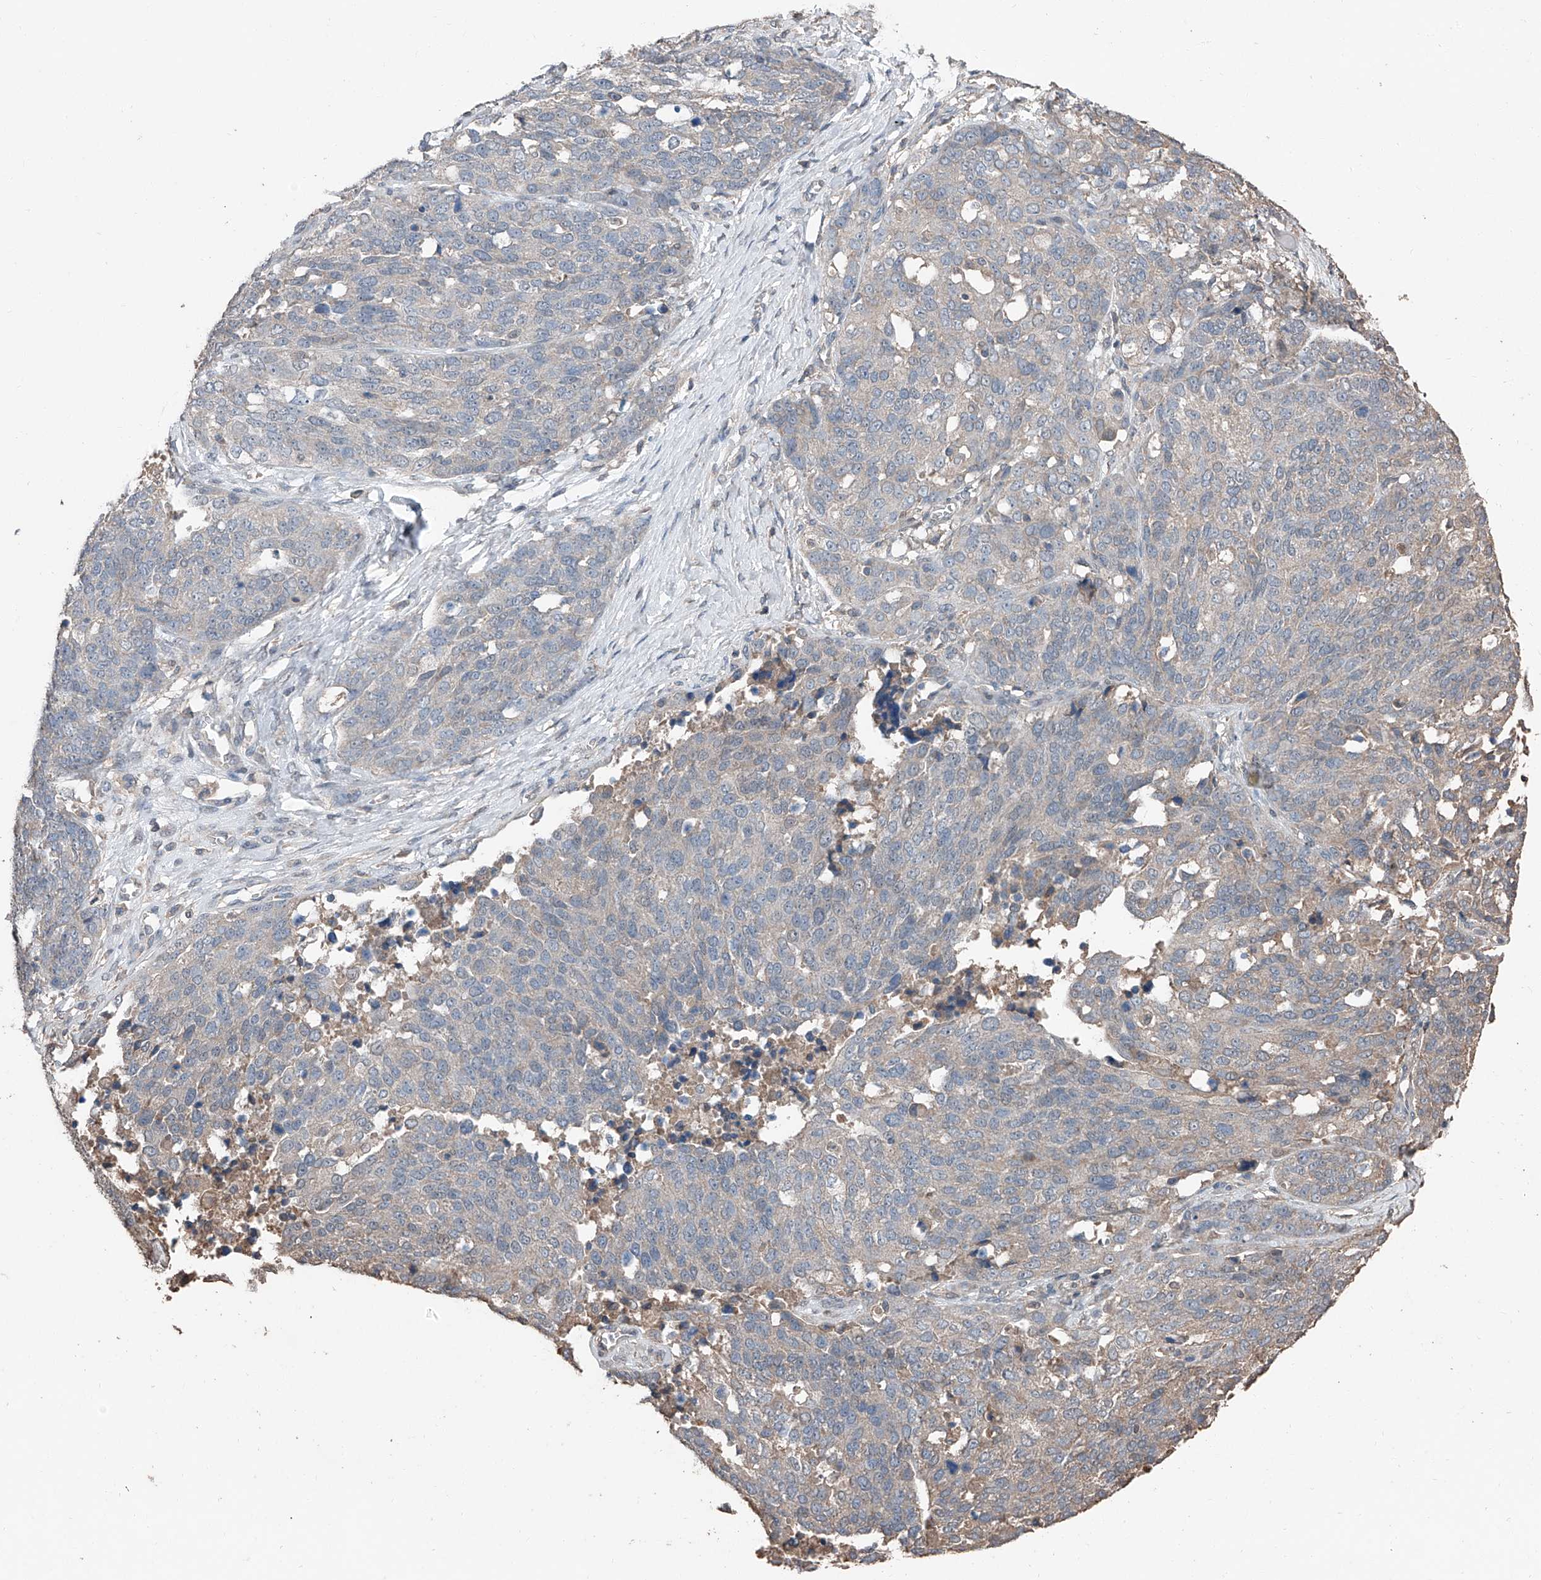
{"staining": {"intensity": "negative", "quantity": "none", "location": "none"}, "tissue": "ovarian cancer", "cell_type": "Tumor cells", "image_type": "cancer", "snomed": [{"axis": "morphology", "description": "Cystadenocarcinoma, serous, NOS"}, {"axis": "topography", "description": "Ovary"}], "caption": "This is a photomicrograph of IHC staining of ovarian cancer, which shows no staining in tumor cells.", "gene": "MAMLD1", "patient": {"sex": "female", "age": 44}}